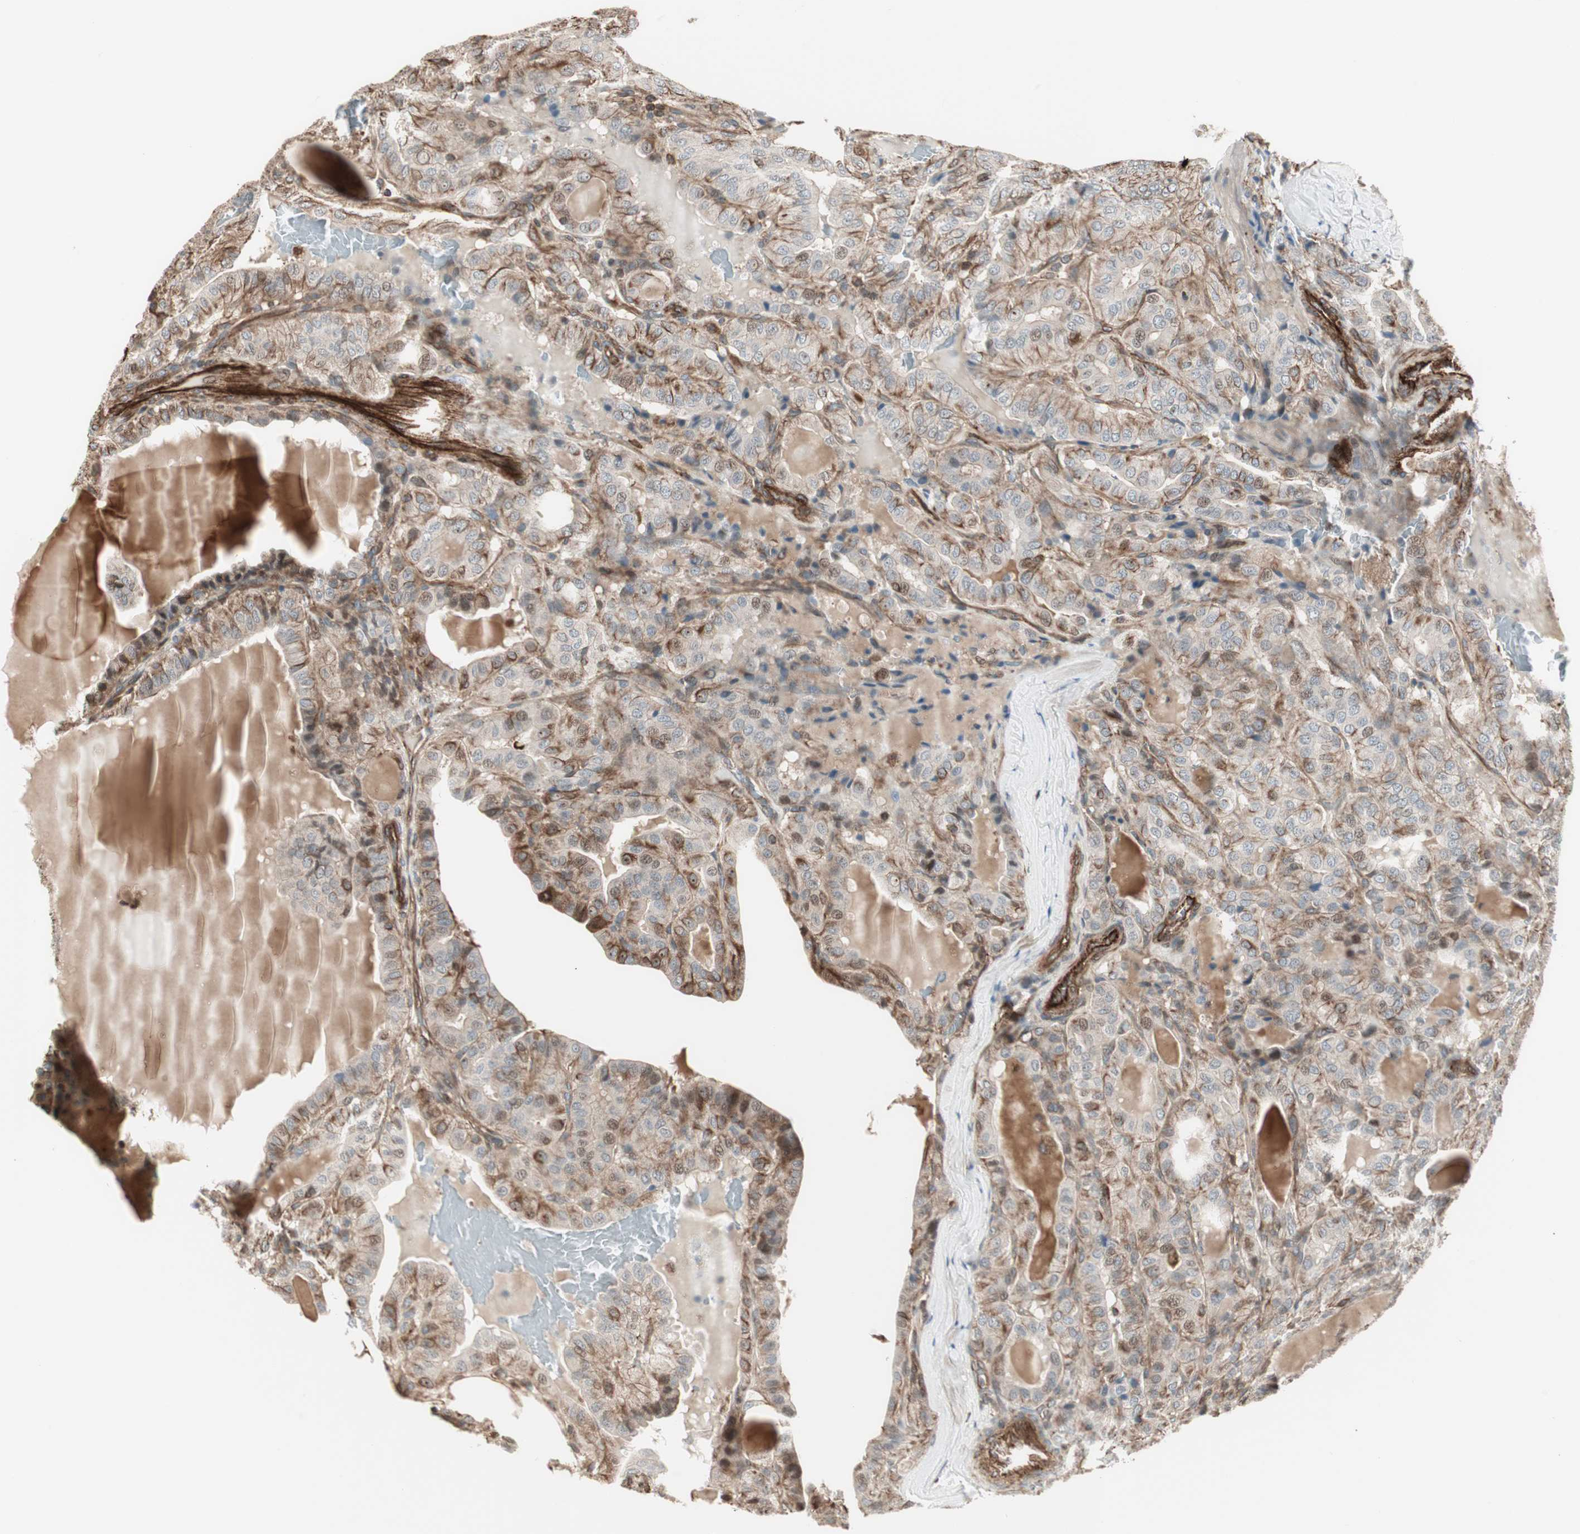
{"staining": {"intensity": "weak", "quantity": ">75%", "location": "cytoplasmic/membranous"}, "tissue": "thyroid cancer", "cell_type": "Tumor cells", "image_type": "cancer", "snomed": [{"axis": "morphology", "description": "Papillary adenocarcinoma, NOS"}, {"axis": "topography", "description": "Thyroid gland"}], "caption": "Weak cytoplasmic/membranous positivity is identified in approximately >75% of tumor cells in thyroid papillary adenocarcinoma.", "gene": "MAD2L2", "patient": {"sex": "male", "age": 77}}